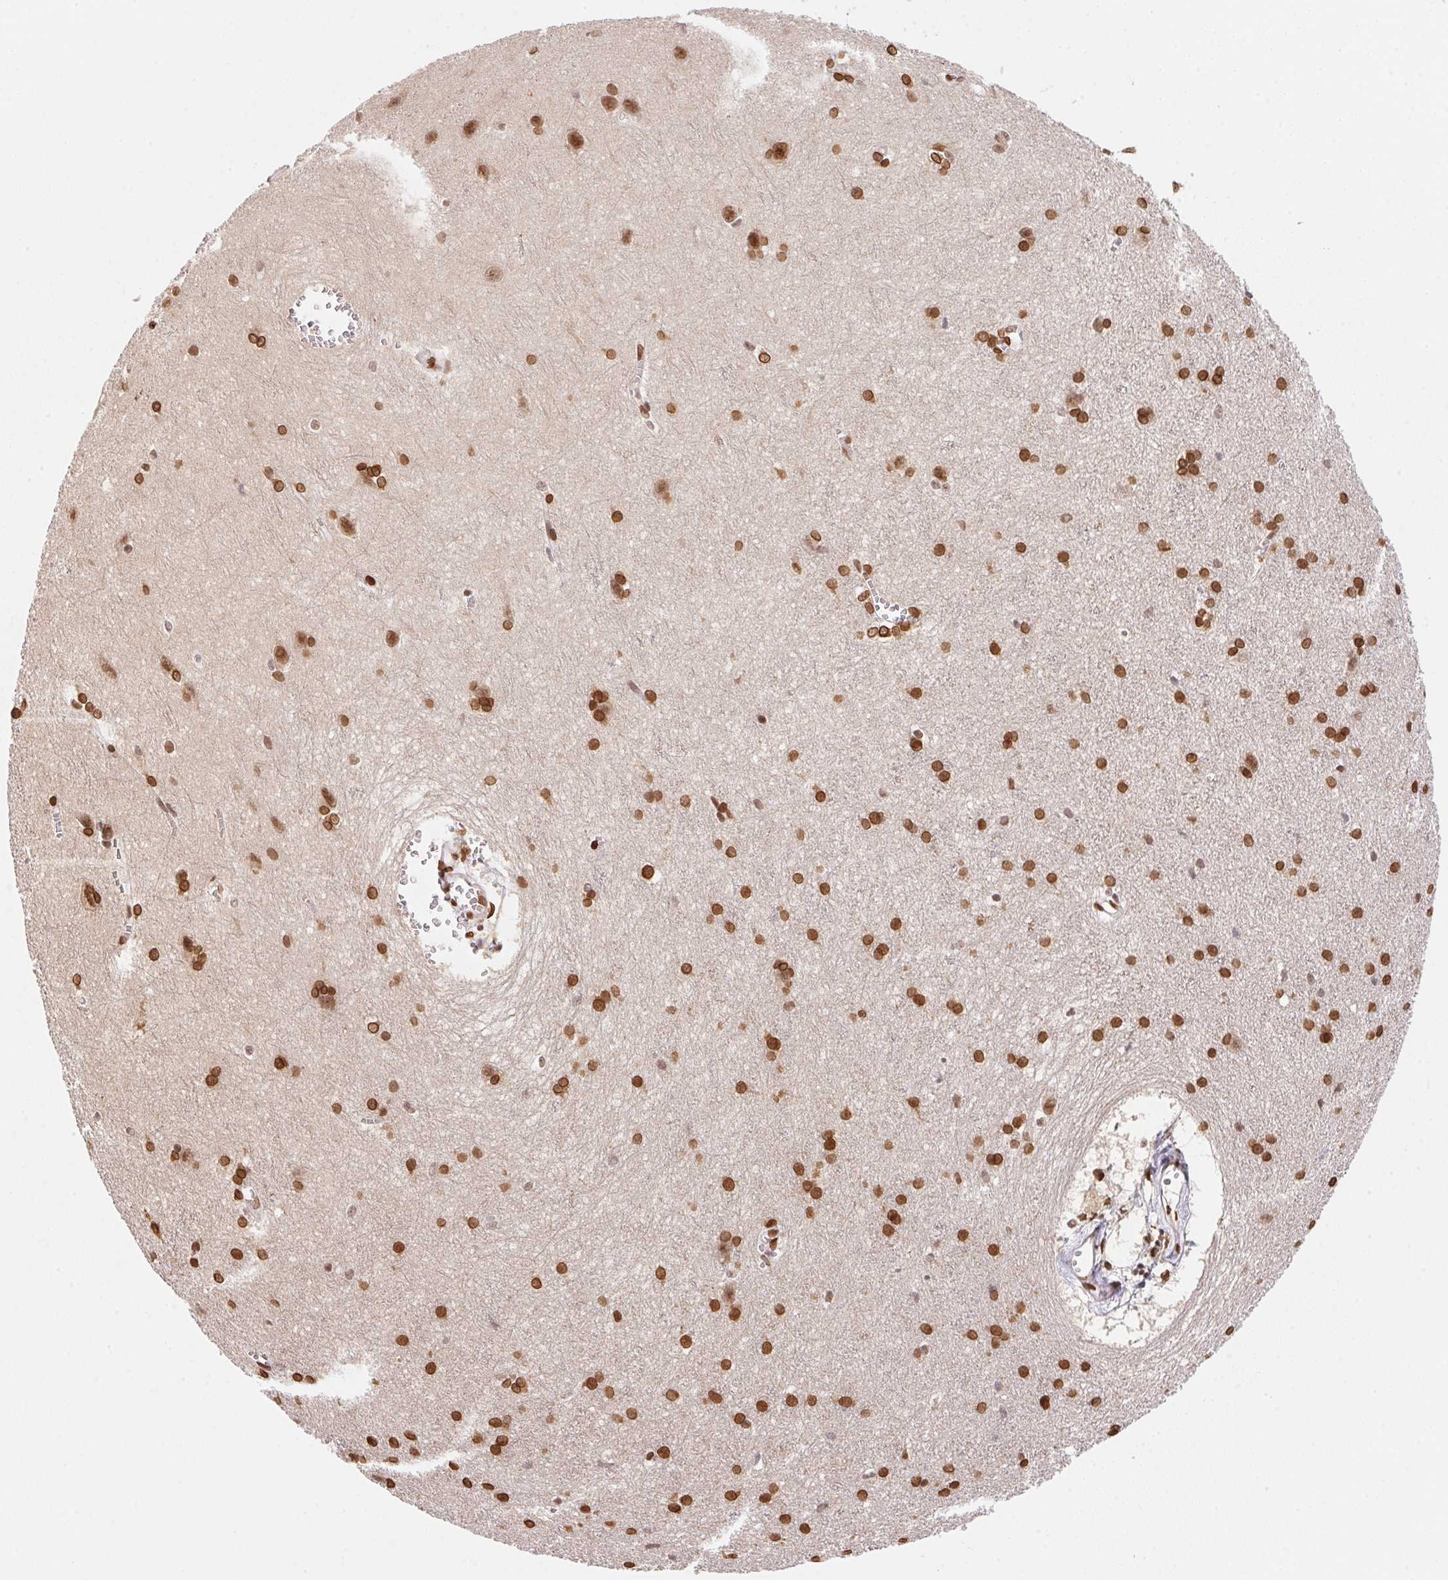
{"staining": {"intensity": "strong", "quantity": ">75%", "location": "nuclear"}, "tissue": "cerebral cortex", "cell_type": "Endothelial cells", "image_type": "normal", "snomed": [{"axis": "morphology", "description": "Normal tissue, NOS"}, {"axis": "topography", "description": "Cerebral cortex"}], "caption": "The micrograph demonstrates immunohistochemical staining of benign cerebral cortex. There is strong nuclear staining is identified in about >75% of endothelial cells.", "gene": "SAP30BP", "patient": {"sex": "male", "age": 37}}